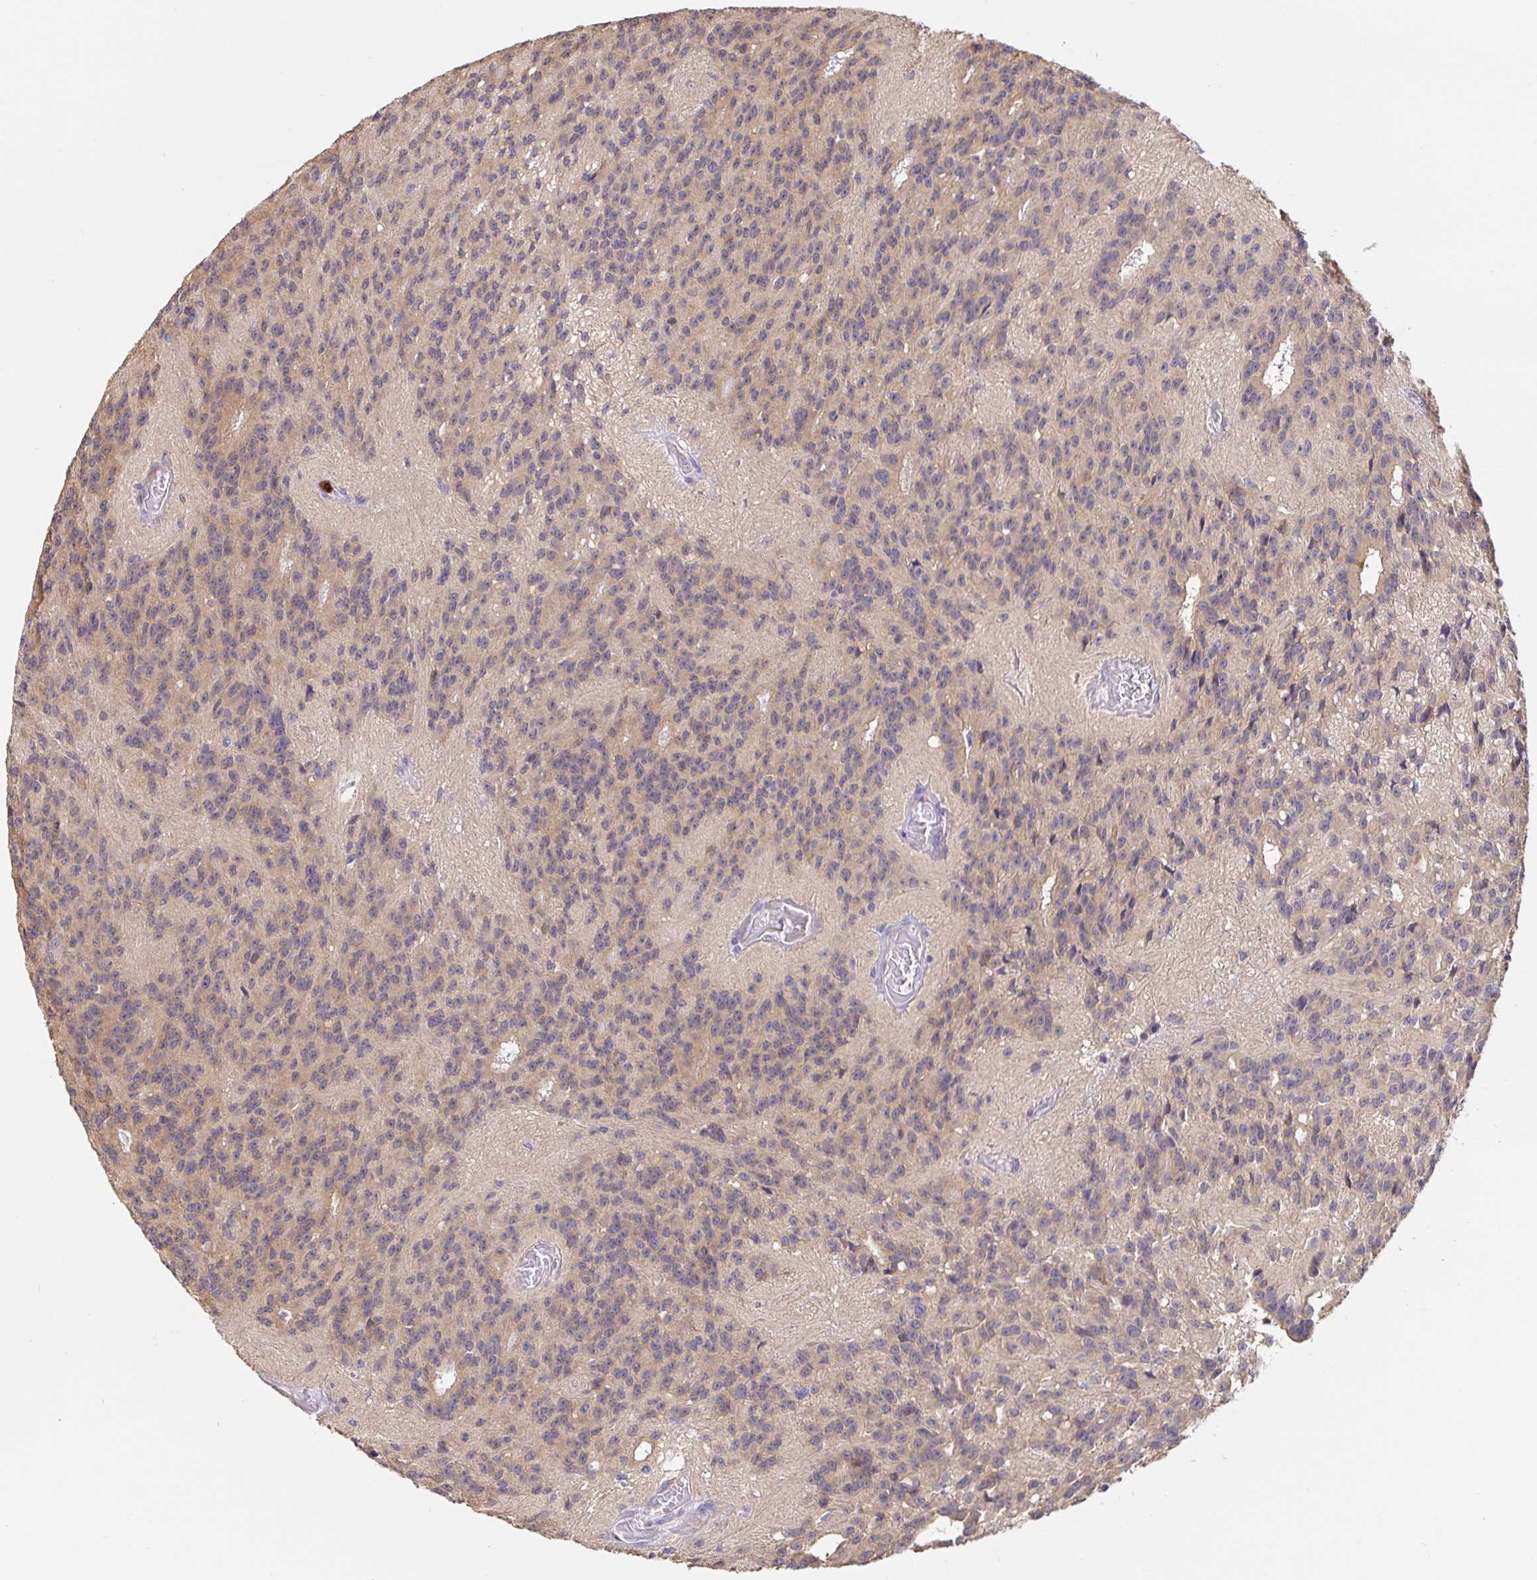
{"staining": {"intensity": "weak", "quantity": "25%-75%", "location": "cytoplasmic/membranous"}, "tissue": "glioma", "cell_type": "Tumor cells", "image_type": "cancer", "snomed": [{"axis": "morphology", "description": "Glioma, malignant, Low grade"}, {"axis": "topography", "description": "Brain"}], "caption": "Immunohistochemical staining of human malignant glioma (low-grade) shows low levels of weak cytoplasmic/membranous protein positivity in about 25%-75% of tumor cells.", "gene": "PDPK1", "patient": {"sex": "male", "age": 31}}